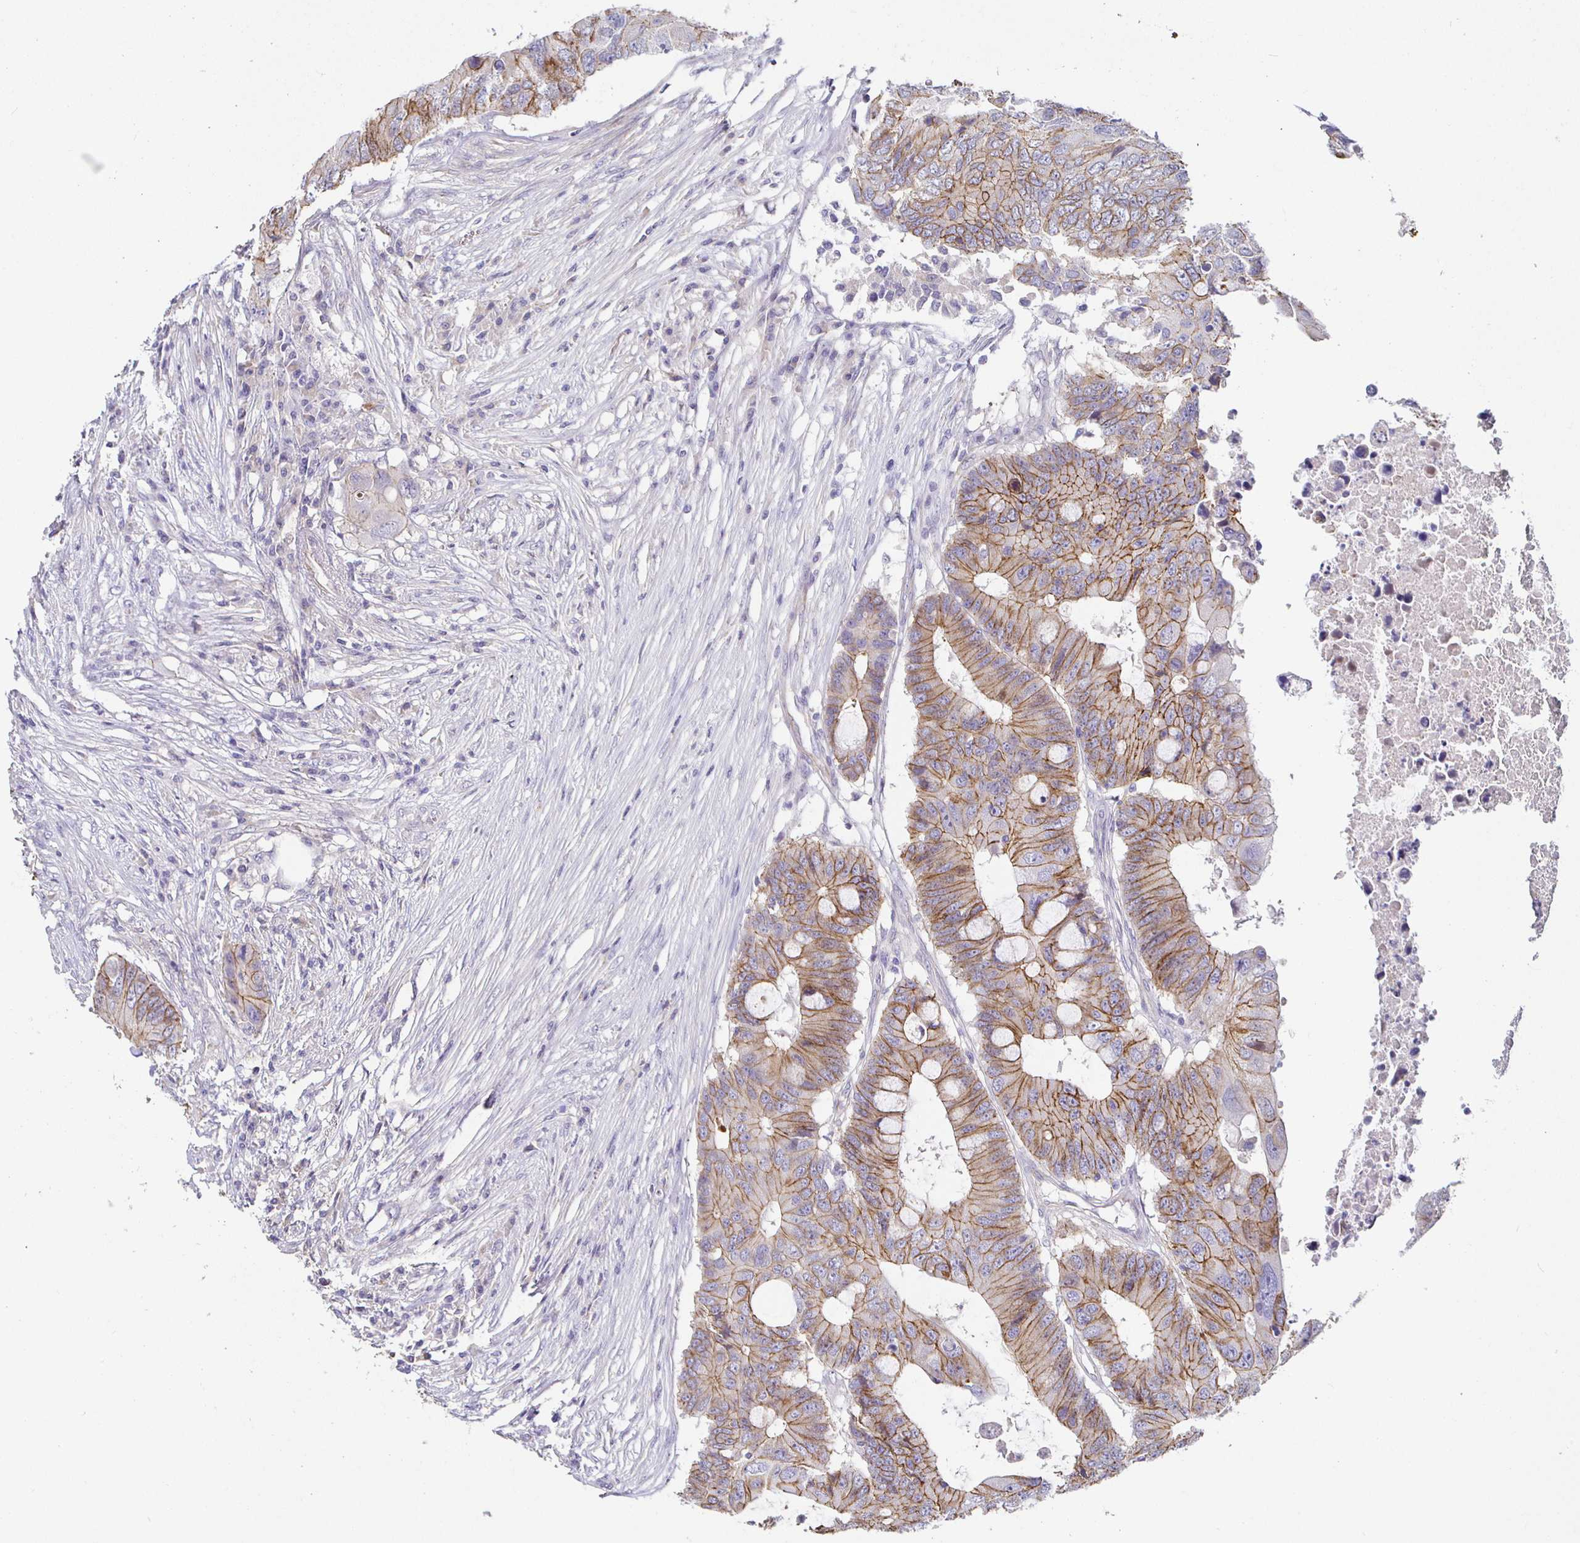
{"staining": {"intensity": "moderate", "quantity": "25%-75%", "location": "cytoplasmic/membranous"}, "tissue": "colorectal cancer", "cell_type": "Tumor cells", "image_type": "cancer", "snomed": [{"axis": "morphology", "description": "Adenocarcinoma, NOS"}, {"axis": "topography", "description": "Colon"}], "caption": "IHC photomicrograph of neoplastic tissue: colorectal cancer stained using immunohistochemistry (IHC) displays medium levels of moderate protein expression localized specifically in the cytoplasmic/membranous of tumor cells, appearing as a cytoplasmic/membranous brown color.", "gene": "PIWIL3", "patient": {"sex": "male", "age": 71}}